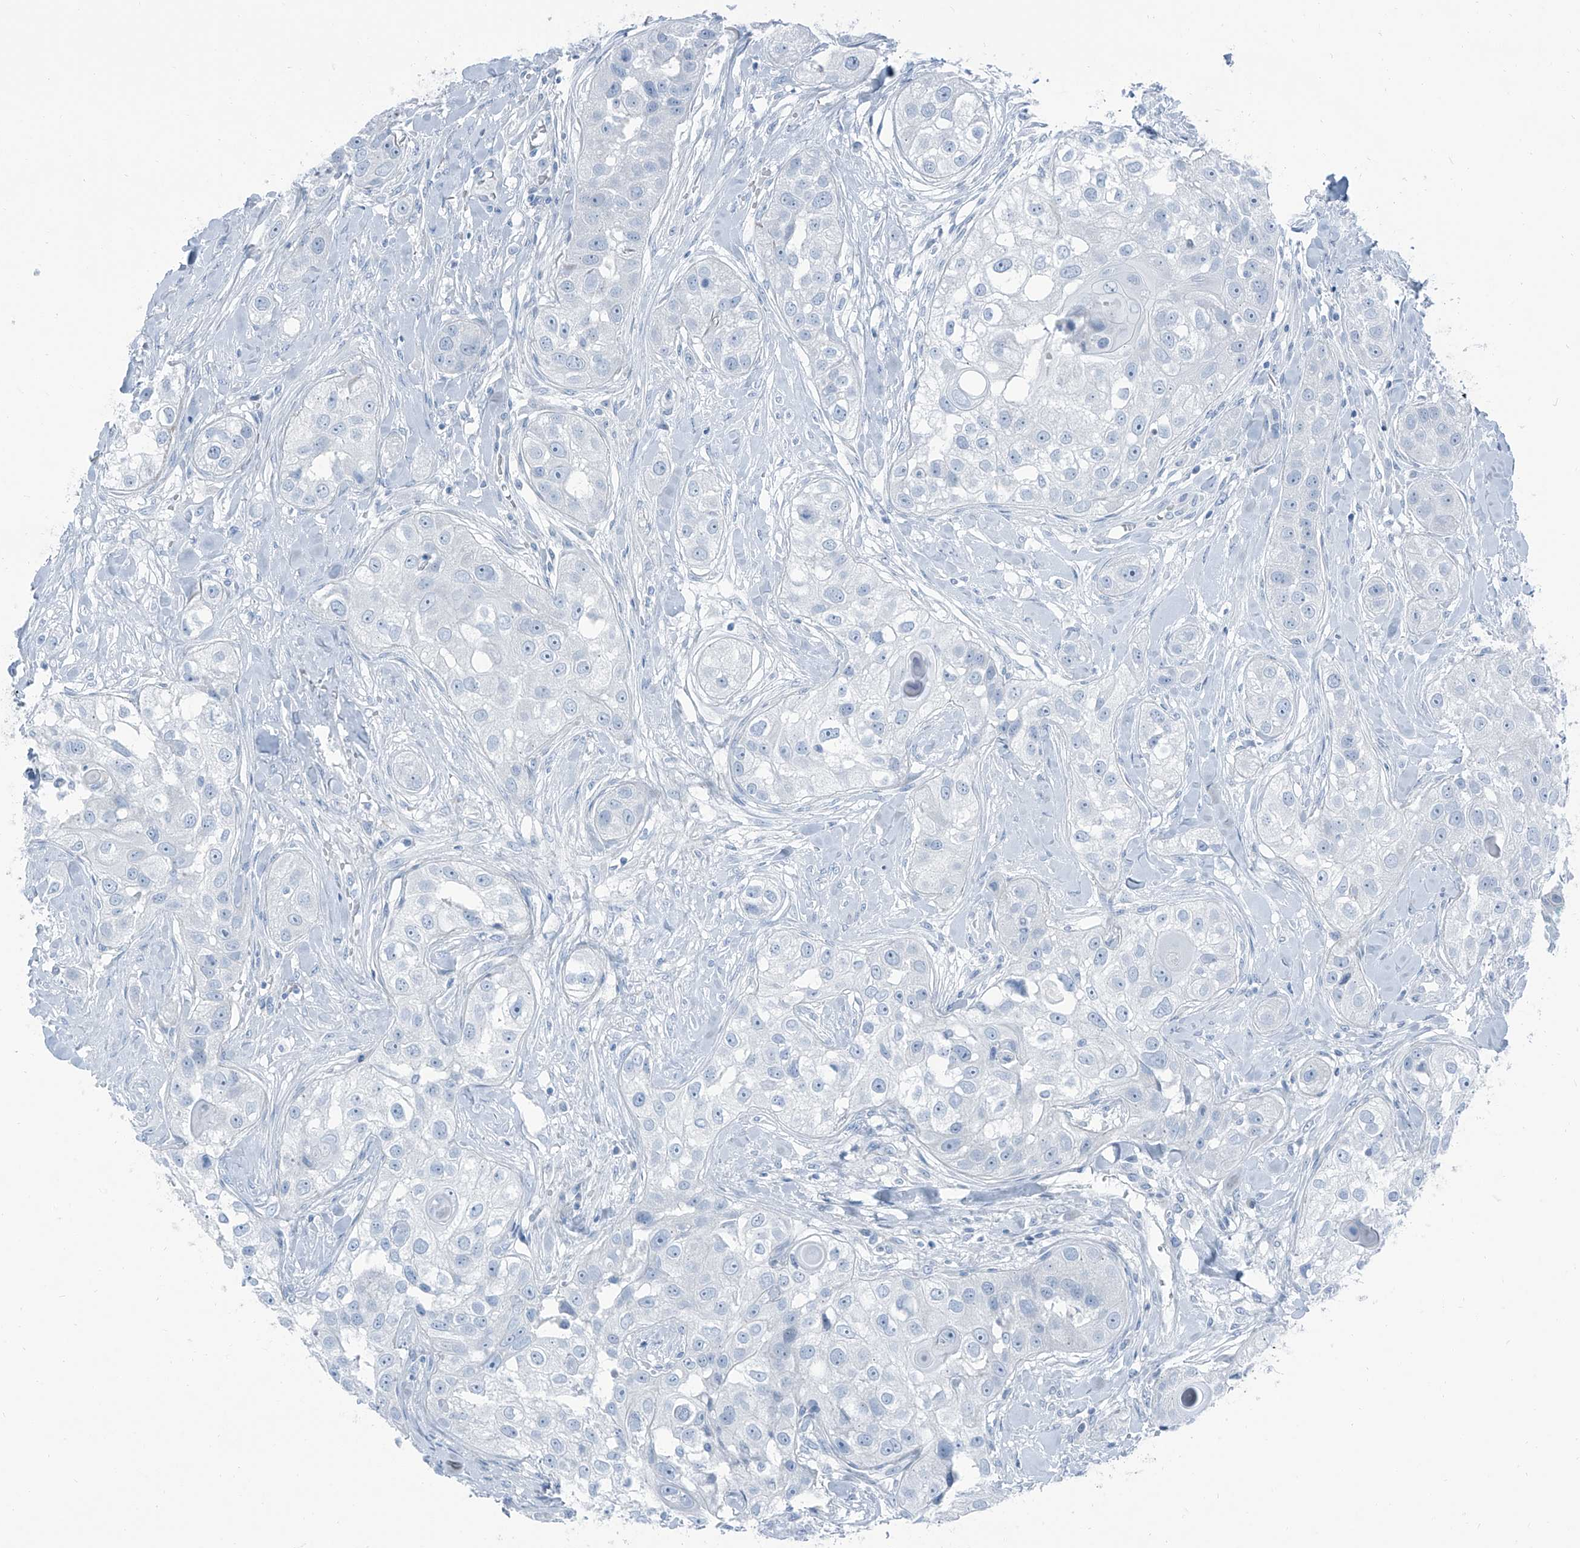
{"staining": {"intensity": "negative", "quantity": "none", "location": "none"}, "tissue": "head and neck cancer", "cell_type": "Tumor cells", "image_type": "cancer", "snomed": [{"axis": "morphology", "description": "Normal tissue, NOS"}, {"axis": "morphology", "description": "Squamous cell carcinoma, NOS"}, {"axis": "topography", "description": "Skeletal muscle"}, {"axis": "topography", "description": "Head-Neck"}], "caption": "Immunohistochemistry photomicrograph of neoplastic tissue: head and neck cancer (squamous cell carcinoma) stained with DAB displays no significant protein positivity in tumor cells.", "gene": "RGN", "patient": {"sex": "male", "age": 51}}